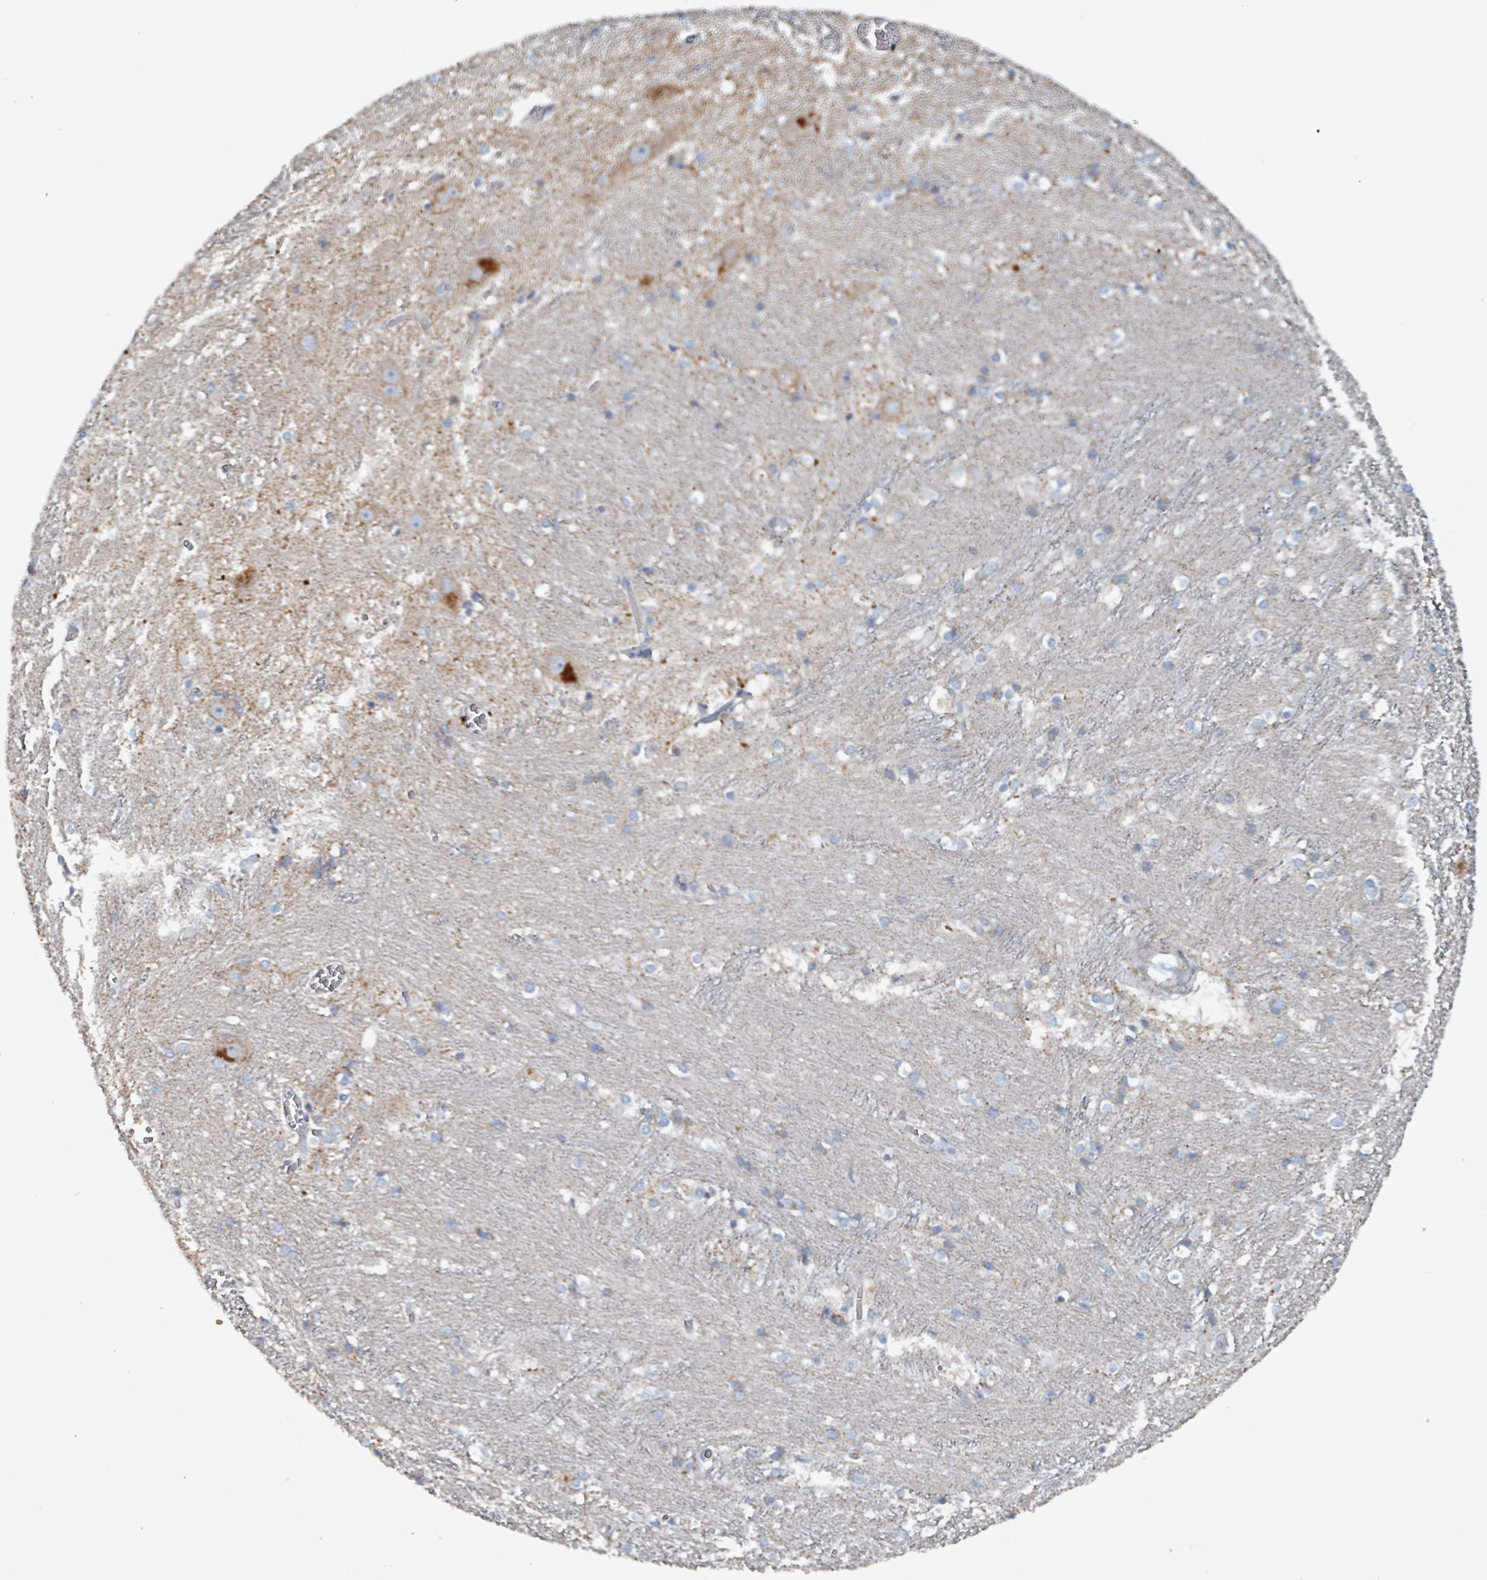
{"staining": {"intensity": "weak", "quantity": "<25%", "location": "cytoplasmic/membranous"}, "tissue": "caudate", "cell_type": "Glial cells", "image_type": "normal", "snomed": [{"axis": "morphology", "description": "Normal tissue, NOS"}, {"axis": "topography", "description": "Lateral ventricle wall"}], "caption": "A photomicrograph of caudate stained for a protein shows no brown staining in glial cells. The staining is performed using DAB brown chromogen with nuclei counter-stained in using hematoxylin.", "gene": "ABHD18", "patient": {"sex": "male", "age": 37}}